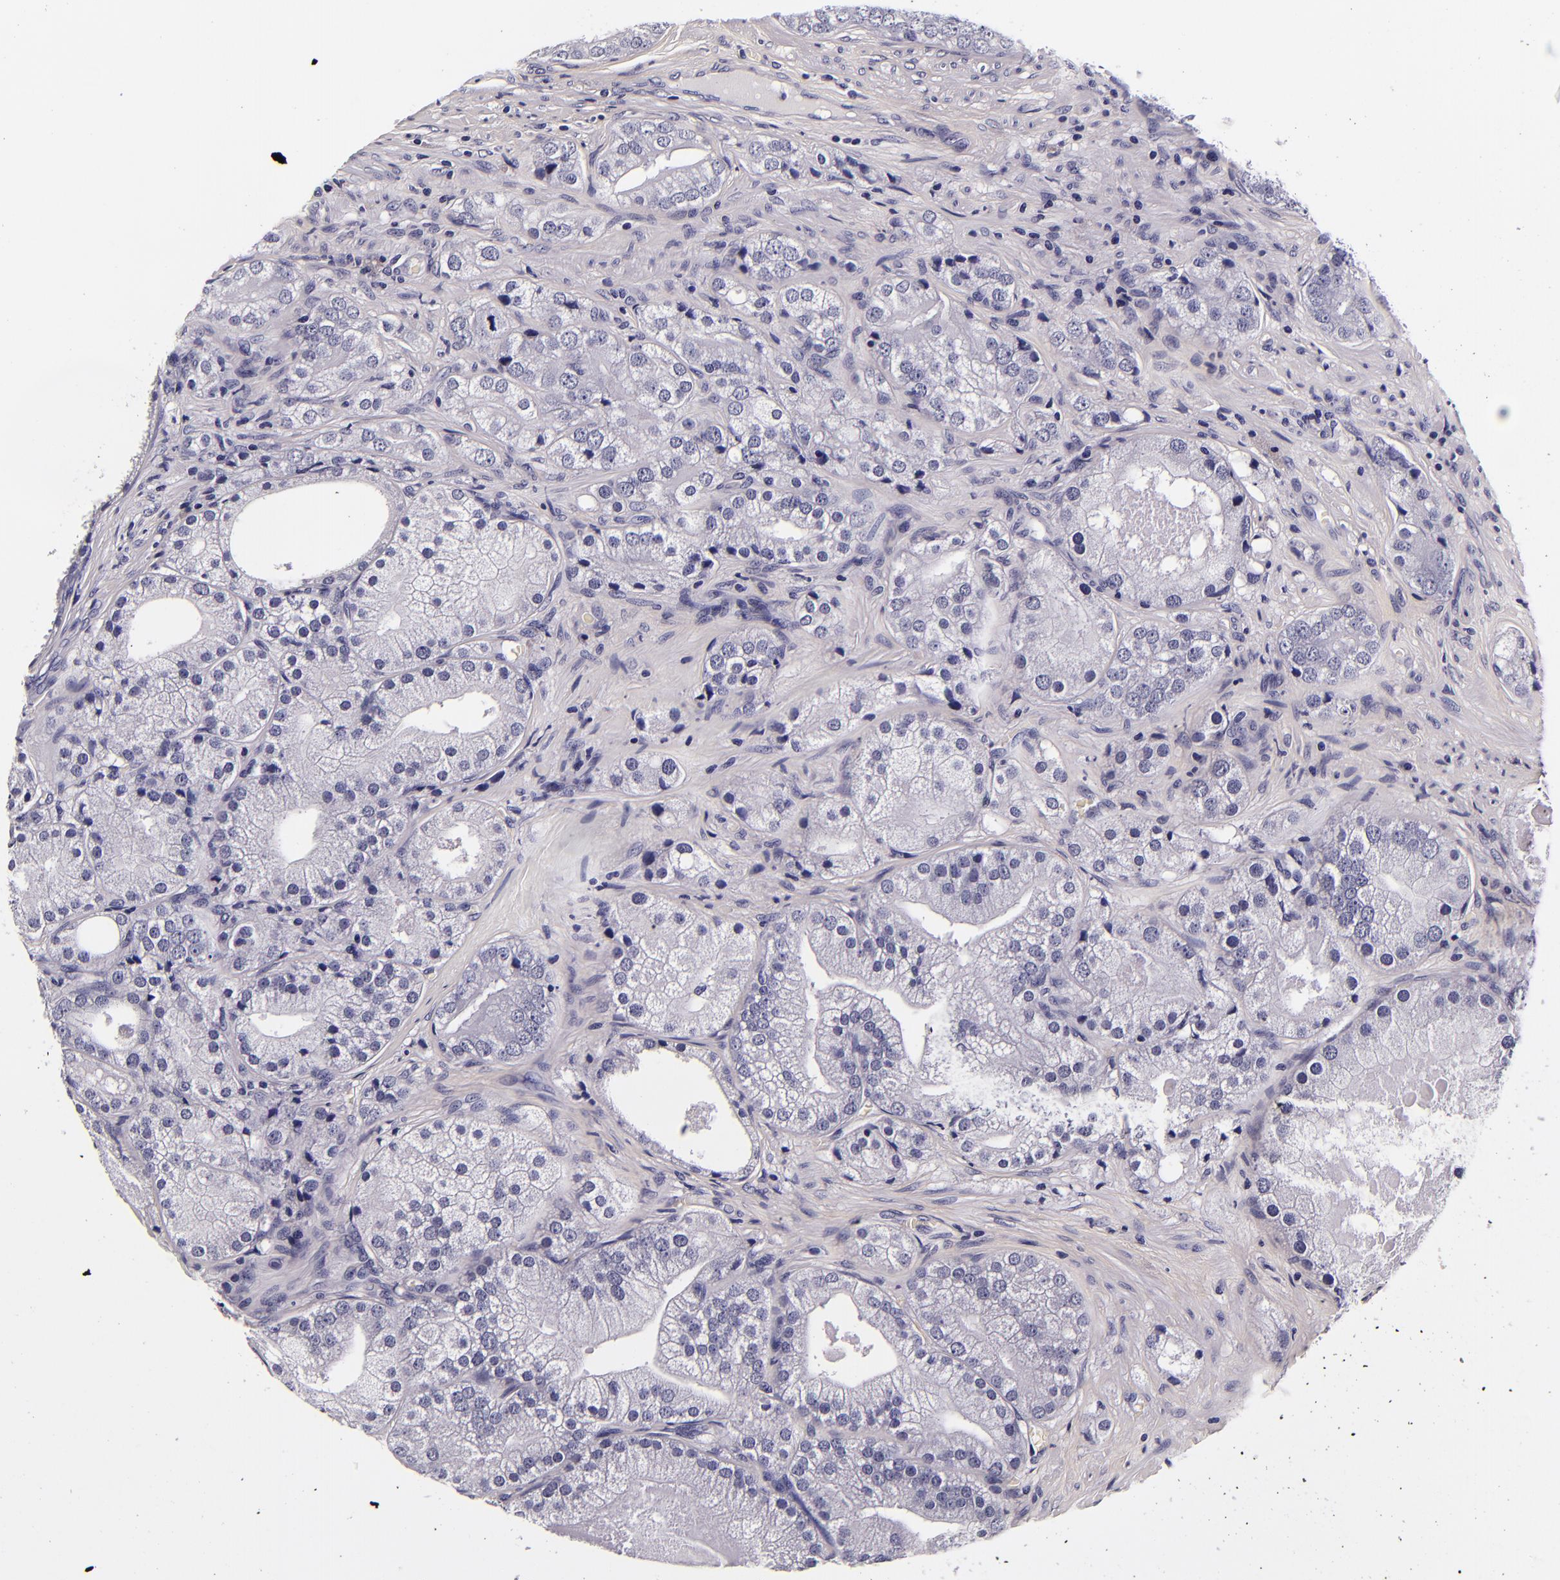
{"staining": {"intensity": "negative", "quantity": "none", "location": "none"}, "tissue": "prostate cancer", "cell_type": "Tumor cells", "image_type": "cancer", "snomed": [{"axis": "morphology", "description": "Adenocarcinoma, Low grade"}, {"axis": "topography", "description": "Prostate"}], "caption": "Tumor cells show no significant positivity in adenocarcinoma (low-grade) (prostate). (IHC, brightfield microscopy, high magnification).", "gene": "FBN1", "patient": {"sex": "male", "age": 69}}